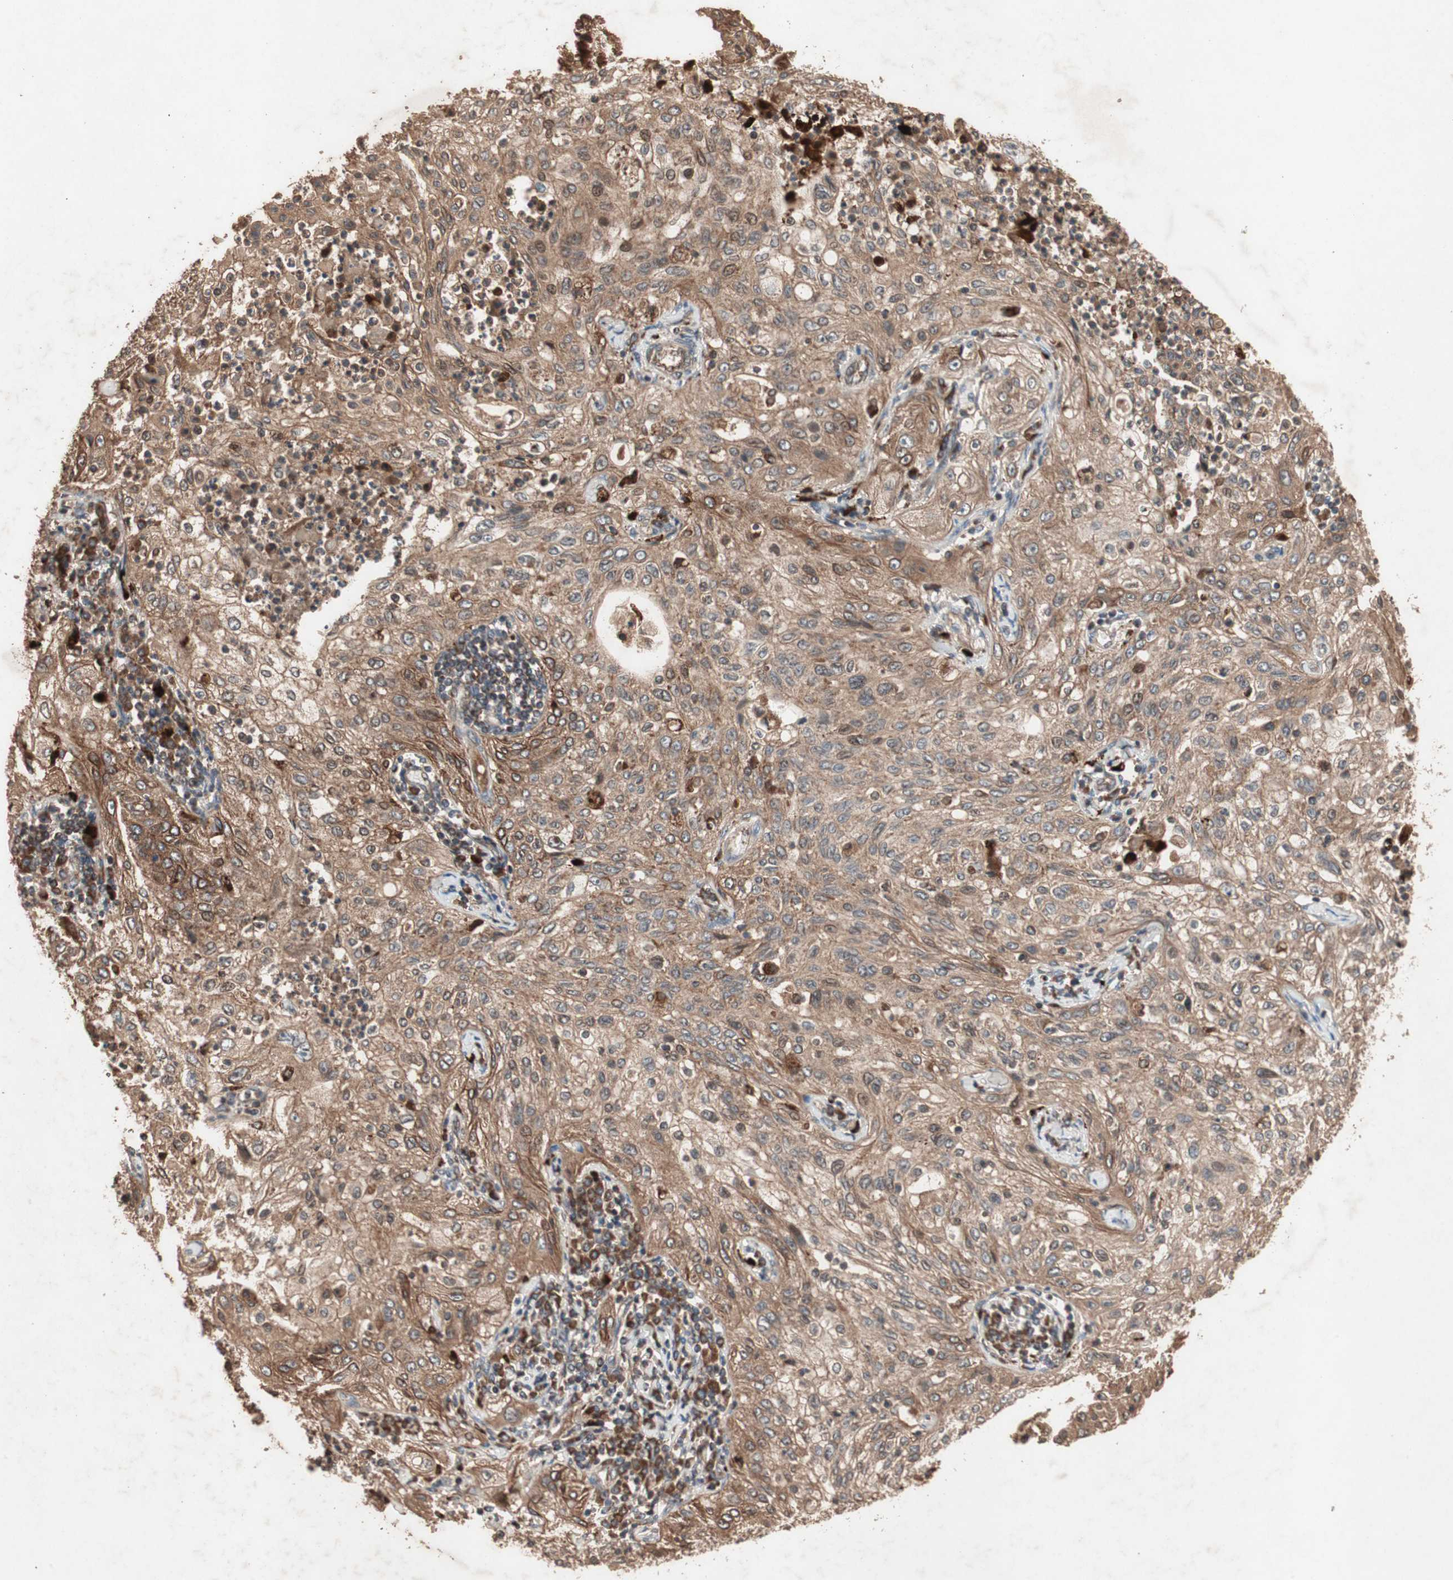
{"staining": {"intensity": "moderate", "quantity": ">75%", "location": "cytoplasmic/membranous"}, "tissue": "lung cancer", "cell_type": "Tumor cells", "image_type": "cancer", "snomed": [{"axis": "morphology", "description": "Inflammation, NOS"}, {"axis": "morphology", "description": "Squamous cell carcinoma, NOS"}, {"axis": "topography", "description": "Lymph node"}, {"axis": "topography", "description": "Soft tissue"}, {"axis": "topography", "description": "Lung"}], "caption": "Tumor cells demonstrate medium levels of moderate cytoplasmic/membranous staining in approximately >75% of cells in human lung cancer.", "gene": "RAB1A", "patient": {"sex": "male", "age": 66}}